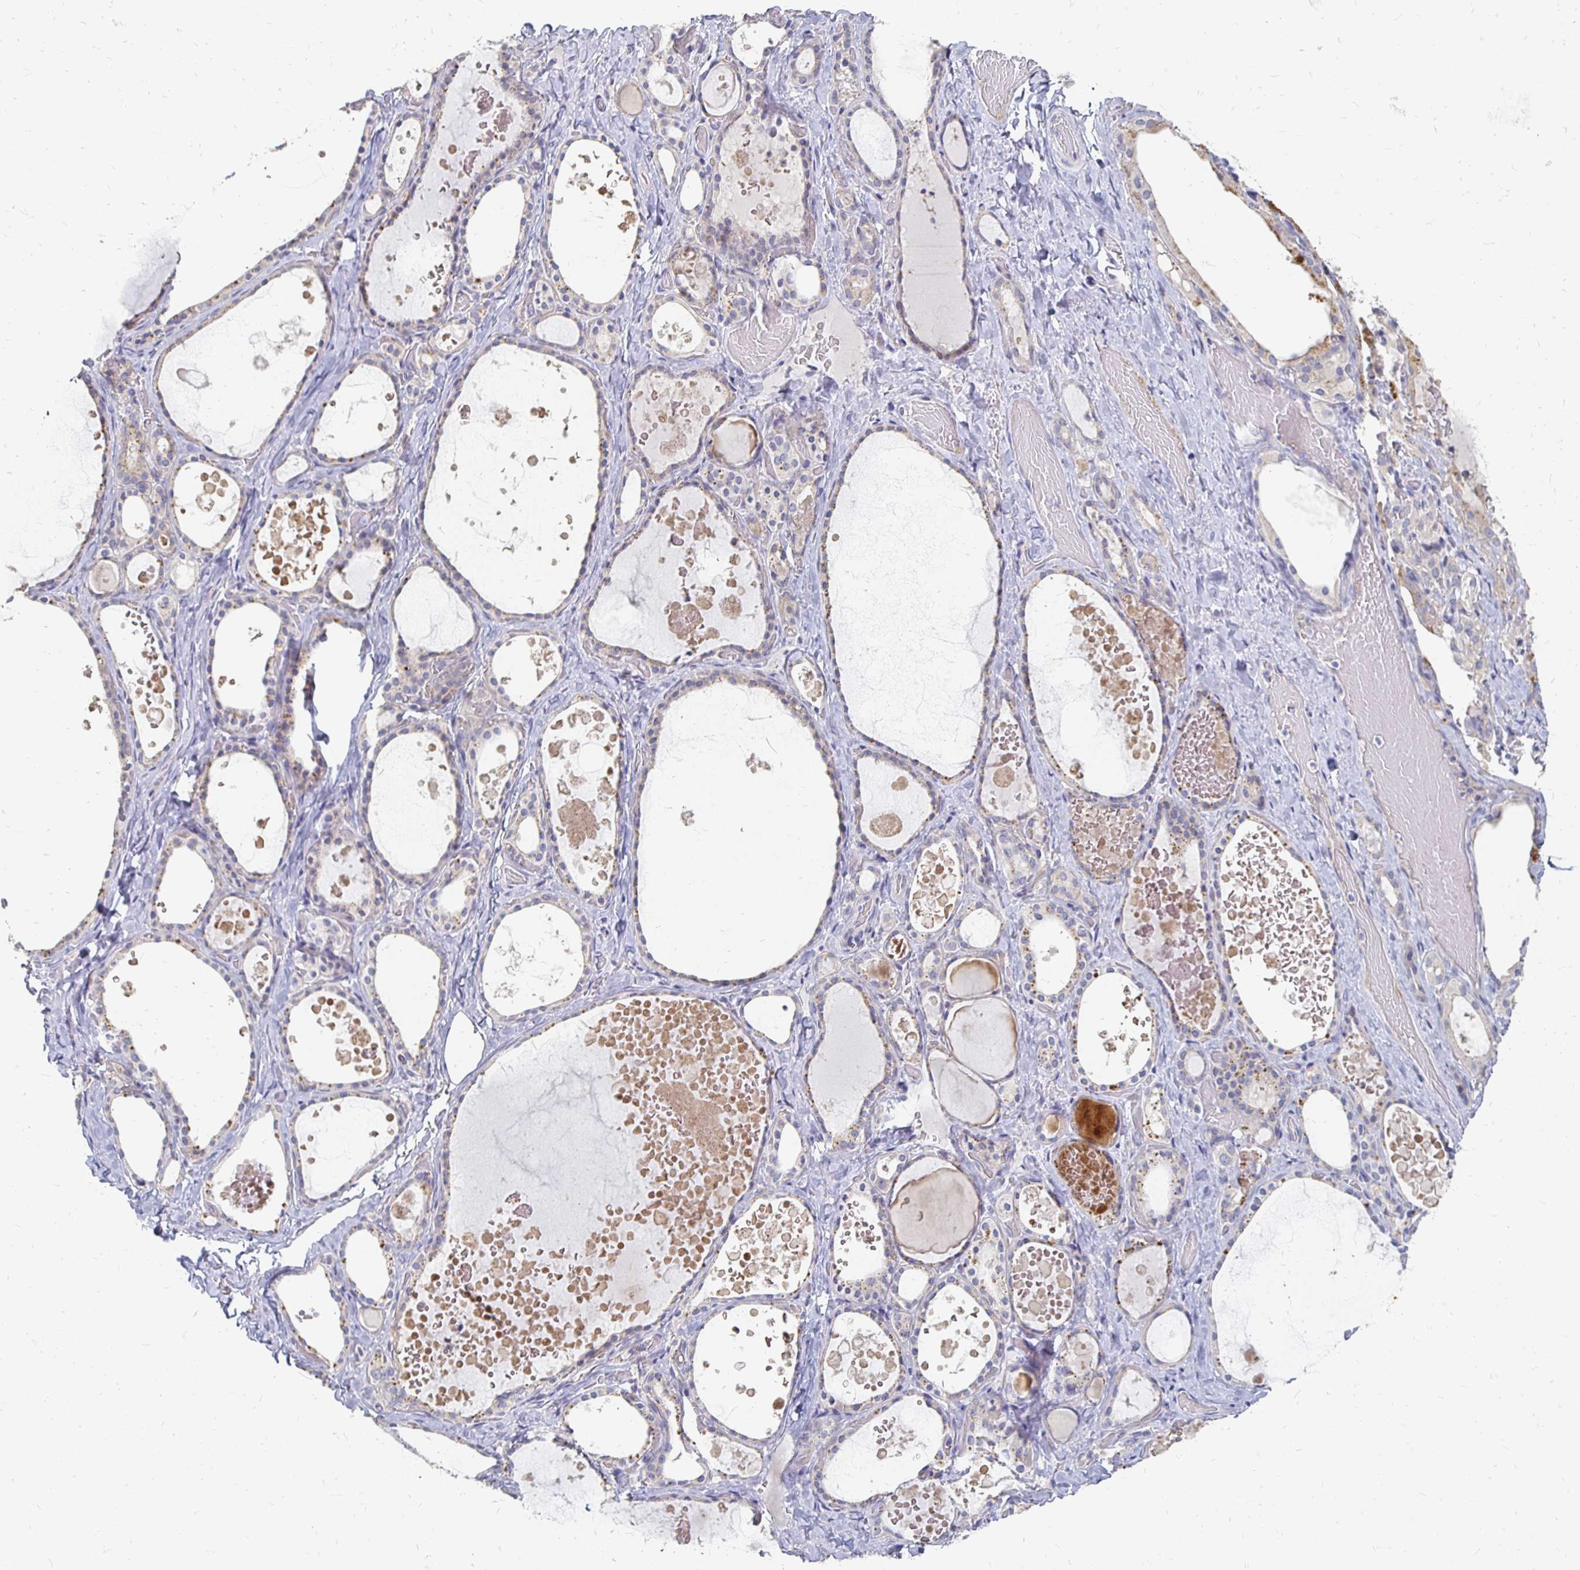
{"staining": {"intensity": "negative", "quantity": "none", "location": "none"}, "tissue": "thyroid gland", "cell_type": "Glandular cells", "image_type": "normal", "snomed": [{"axis": "morphology", "description": "Normal tissue, NOS"}, {"axis": "topography", "description": "Thyroid gland"}], "caption": "Micrograph shows no significant protein expression in glandular cells of unremarkable thyroid gland.", "gene": "FKRP", "patient": {"sex": "female", "age": 56}}